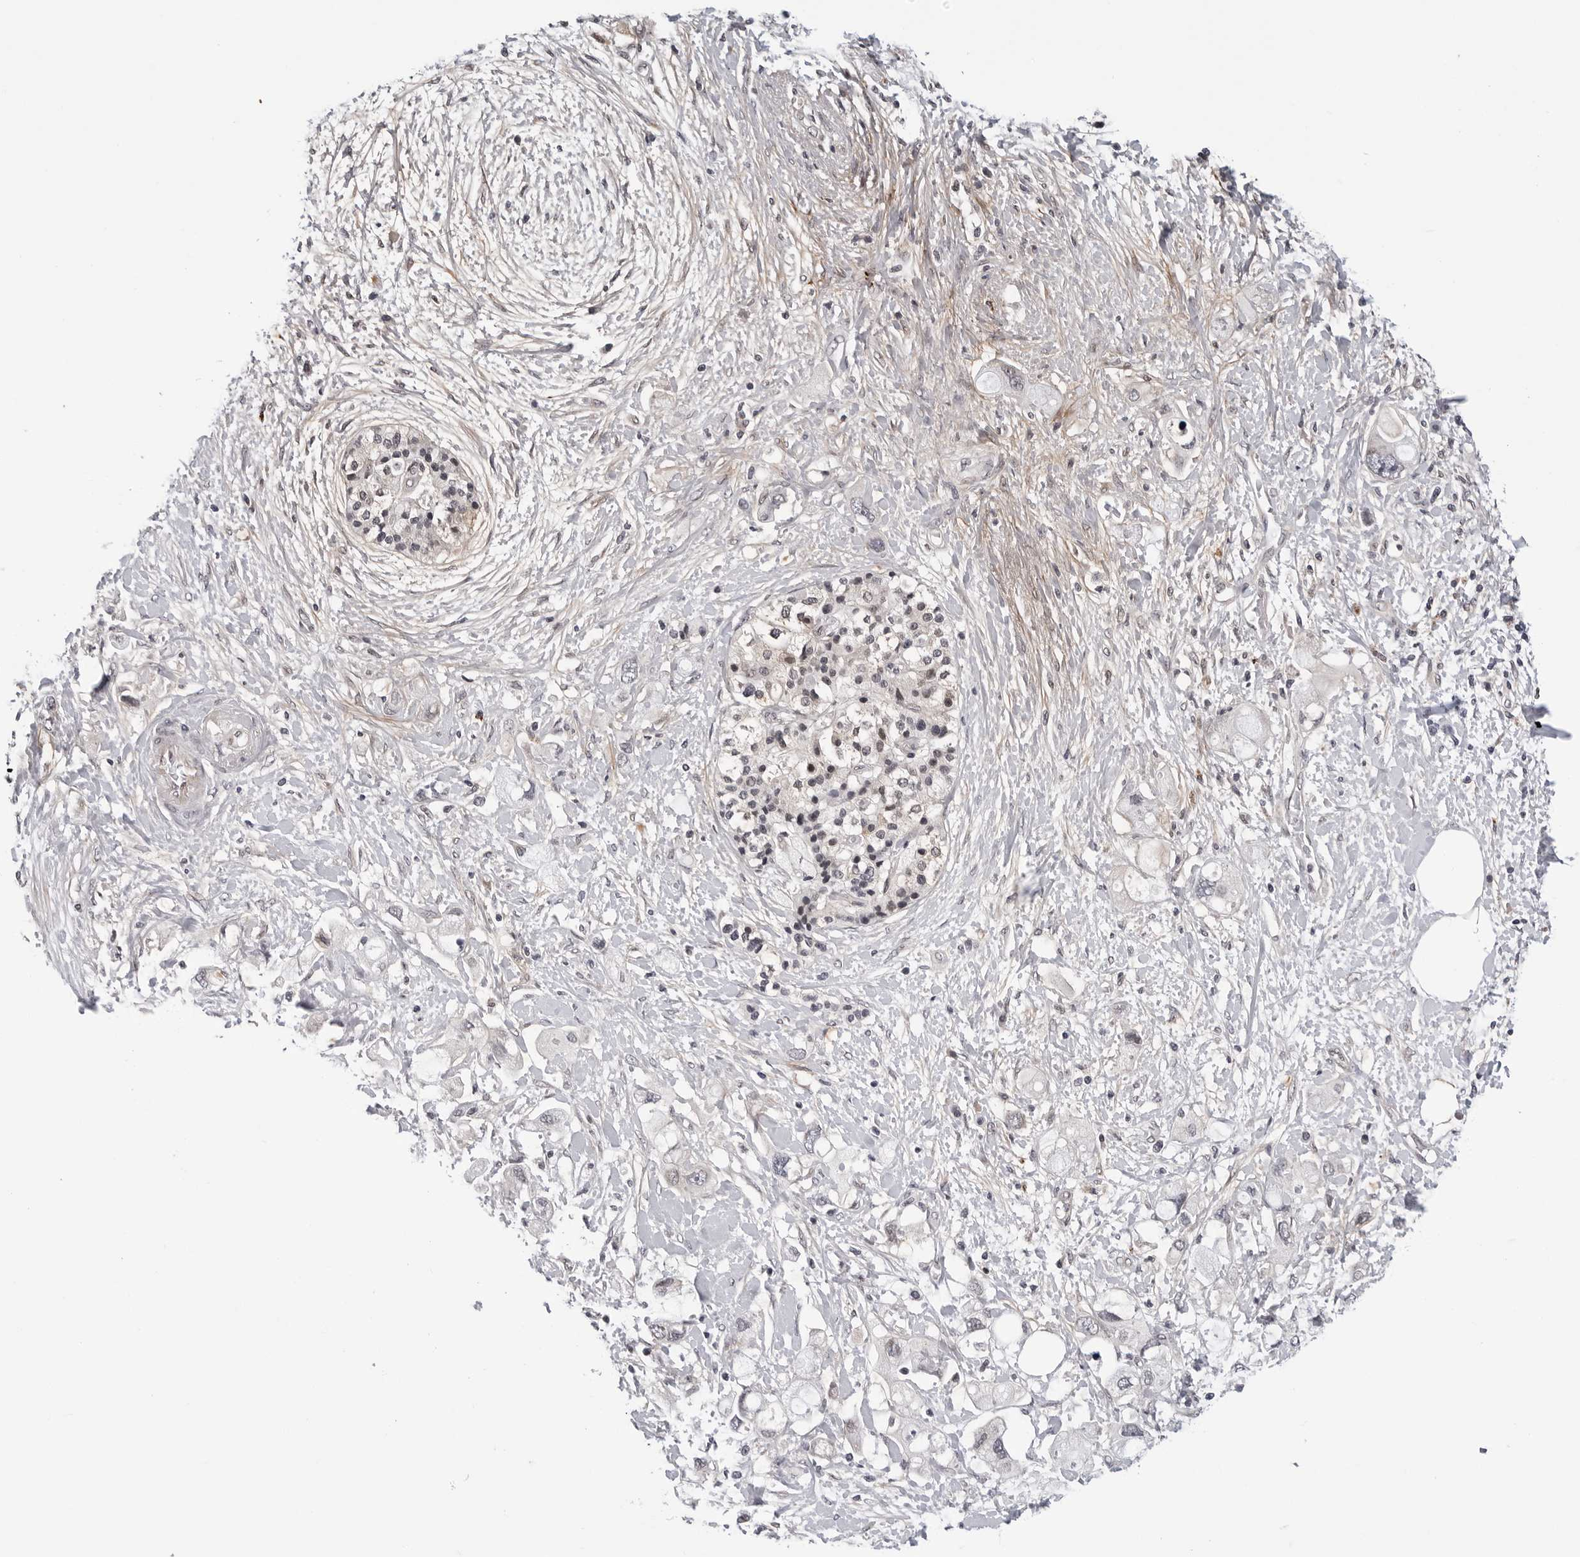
{"staining": {"intensity": "negative", "quantity": "none", "location": "none"}, "tissue": "pancreatic cancer", "cell_type": "Tumor cells", "image_type": "cancer", "snomed": [{"axis": "morphology", "description": "Adenocarcinoma, NOS"}, {"axis": "topography", "description": "Pancreas"}], "caption": "Human pancreatic adenocarcinoma stained for a protein using immunohistochemistry shows no positivity in tumor cells.", "gene": "KIAA1614", "patient": {"sex": "female", "age": 56}}